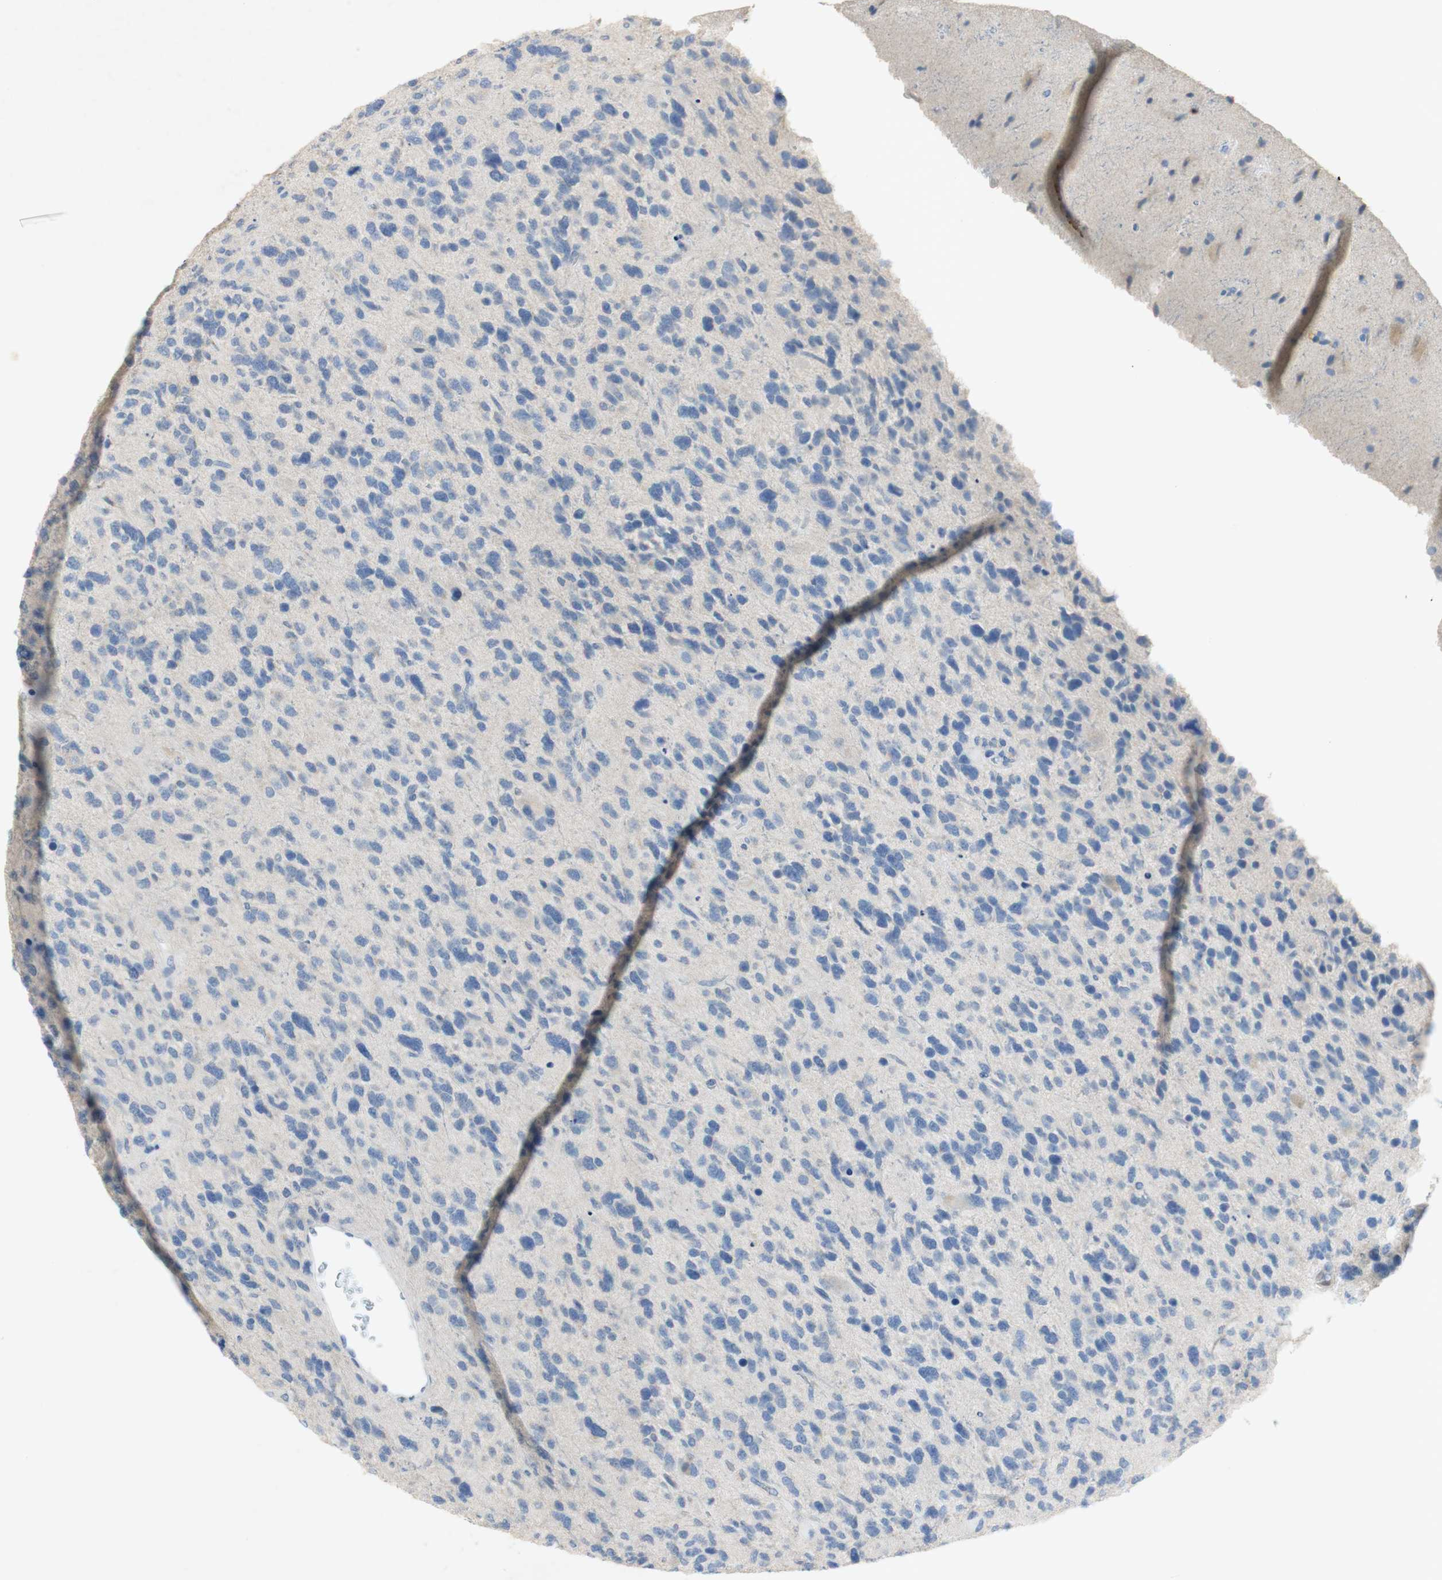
{"staining": {"intensity": "negative", "quantity": "none", "location": "none"}, "tissue": "glioma", "cell_type": "Tumor cells", "image_type": "cancer", "snomed": [{"axis": "morphology", "description": "Glioma, malignant, High grade"}, {"axis": "topography", "description": "Brain"}], "caption": "Image shows no protein expression in tumor cells of malignant high-grade glioma tissue. The staining is performed using DAB (3,3'-diaminobenzidine) brown chromogen with nuclei counter-stained in using hematoxylin.", "gene": "EPO", "patient": {"sex": "female", "age": 58}}